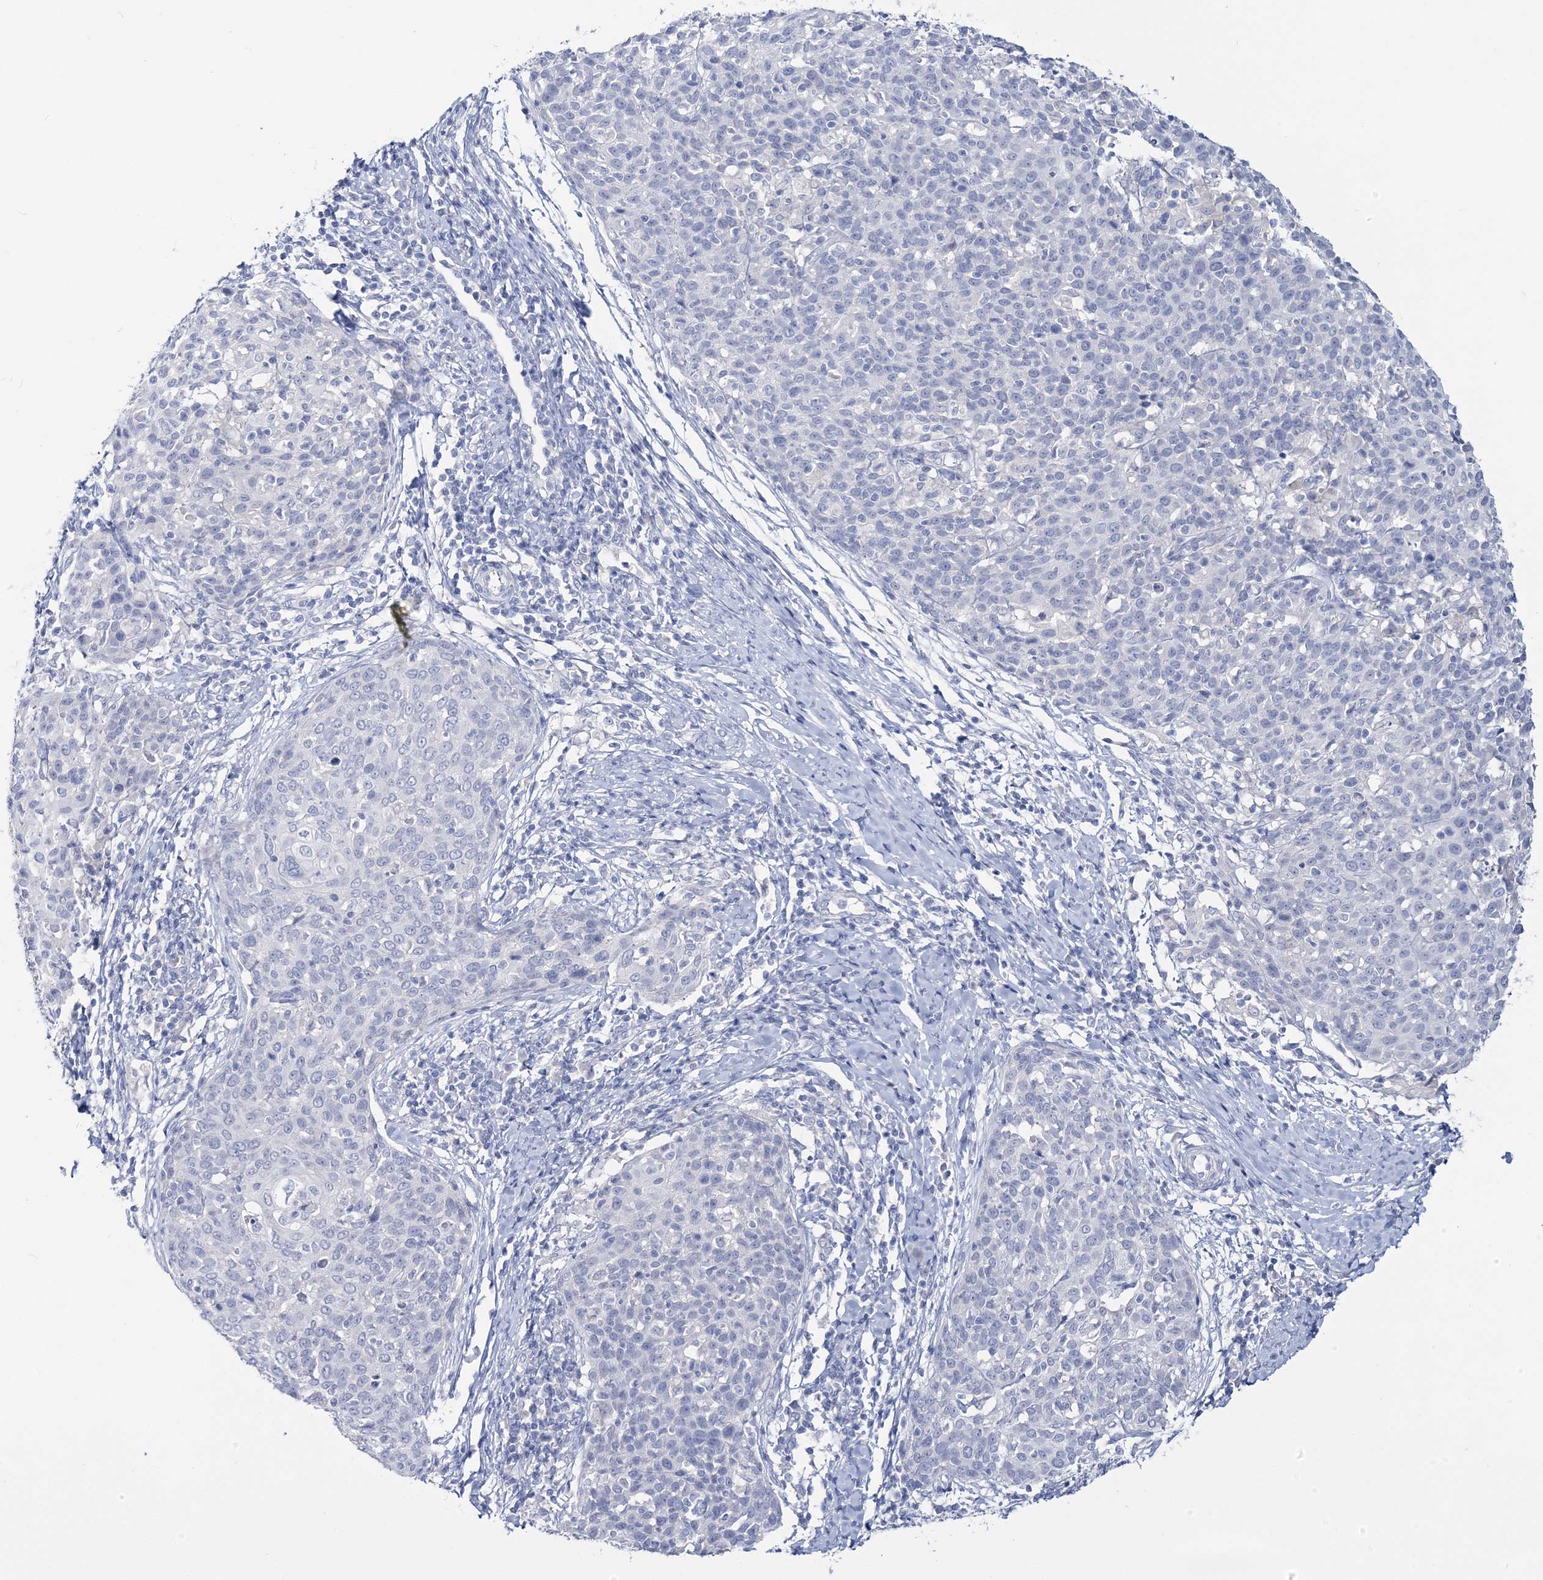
{"staining": {"intensity": "negative", "quantity": "none", "location": "none"}, "tissue": "cervical cancer", "cell_type": "Tumor cells", "image_type": "cancer", "snomed": [{"axis": "morphology", "description": "Squamous cell carcinoma, NOS"}, {"axis": "topography", "description": "Cervix"}], "caption": "DAB immunohistochemical staining of human cervical cancer shows no significant expression in tumor cells.", "gene": "CYP3A4", "patient": {"sex": "female", "age": 38}}